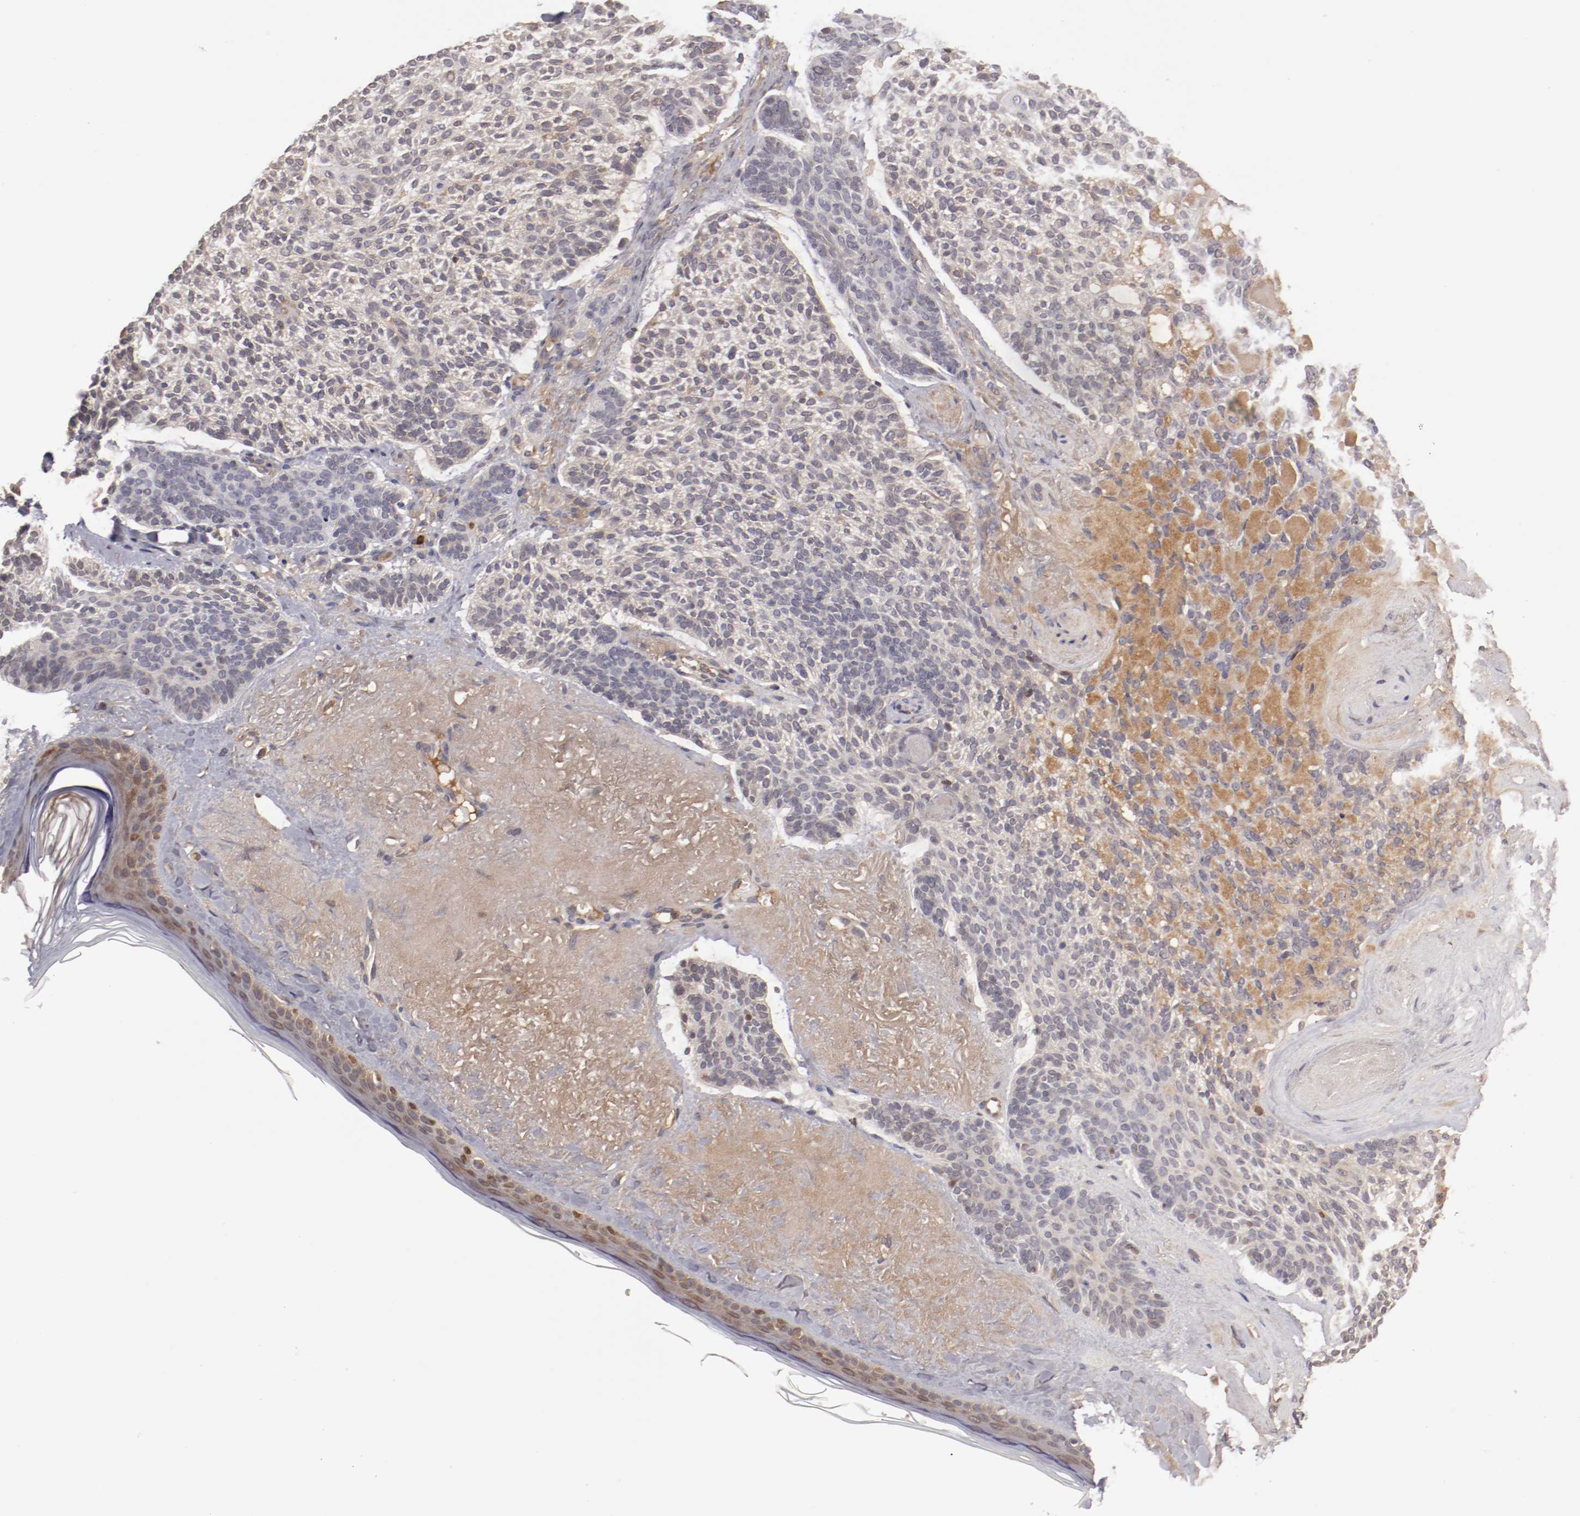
{"staining": {"intensity": "weak", "quantity": ">75%", "location": "cytoplasmic/membranous"}, "tissue": "skin cancer", "cell_type": "Tumor cells", "image_type": "cancer", "snomed": [{"axis": "morphology", "description": "Normal tissue, NOS"}, {"axis": "morphology", "description": "Basal cell carcinoma"}, {"axis": "topography", "description": "Skin"}], "caption": "Human skin cancer (basal cell carcinoma) stained for a protein (brown) exhibits weak cytoplasmic/membranous positive positivity in approximately >75% of tumor cells.", "gene": "SERPINA7", "patient": {"sex": "female", "age": 70}}